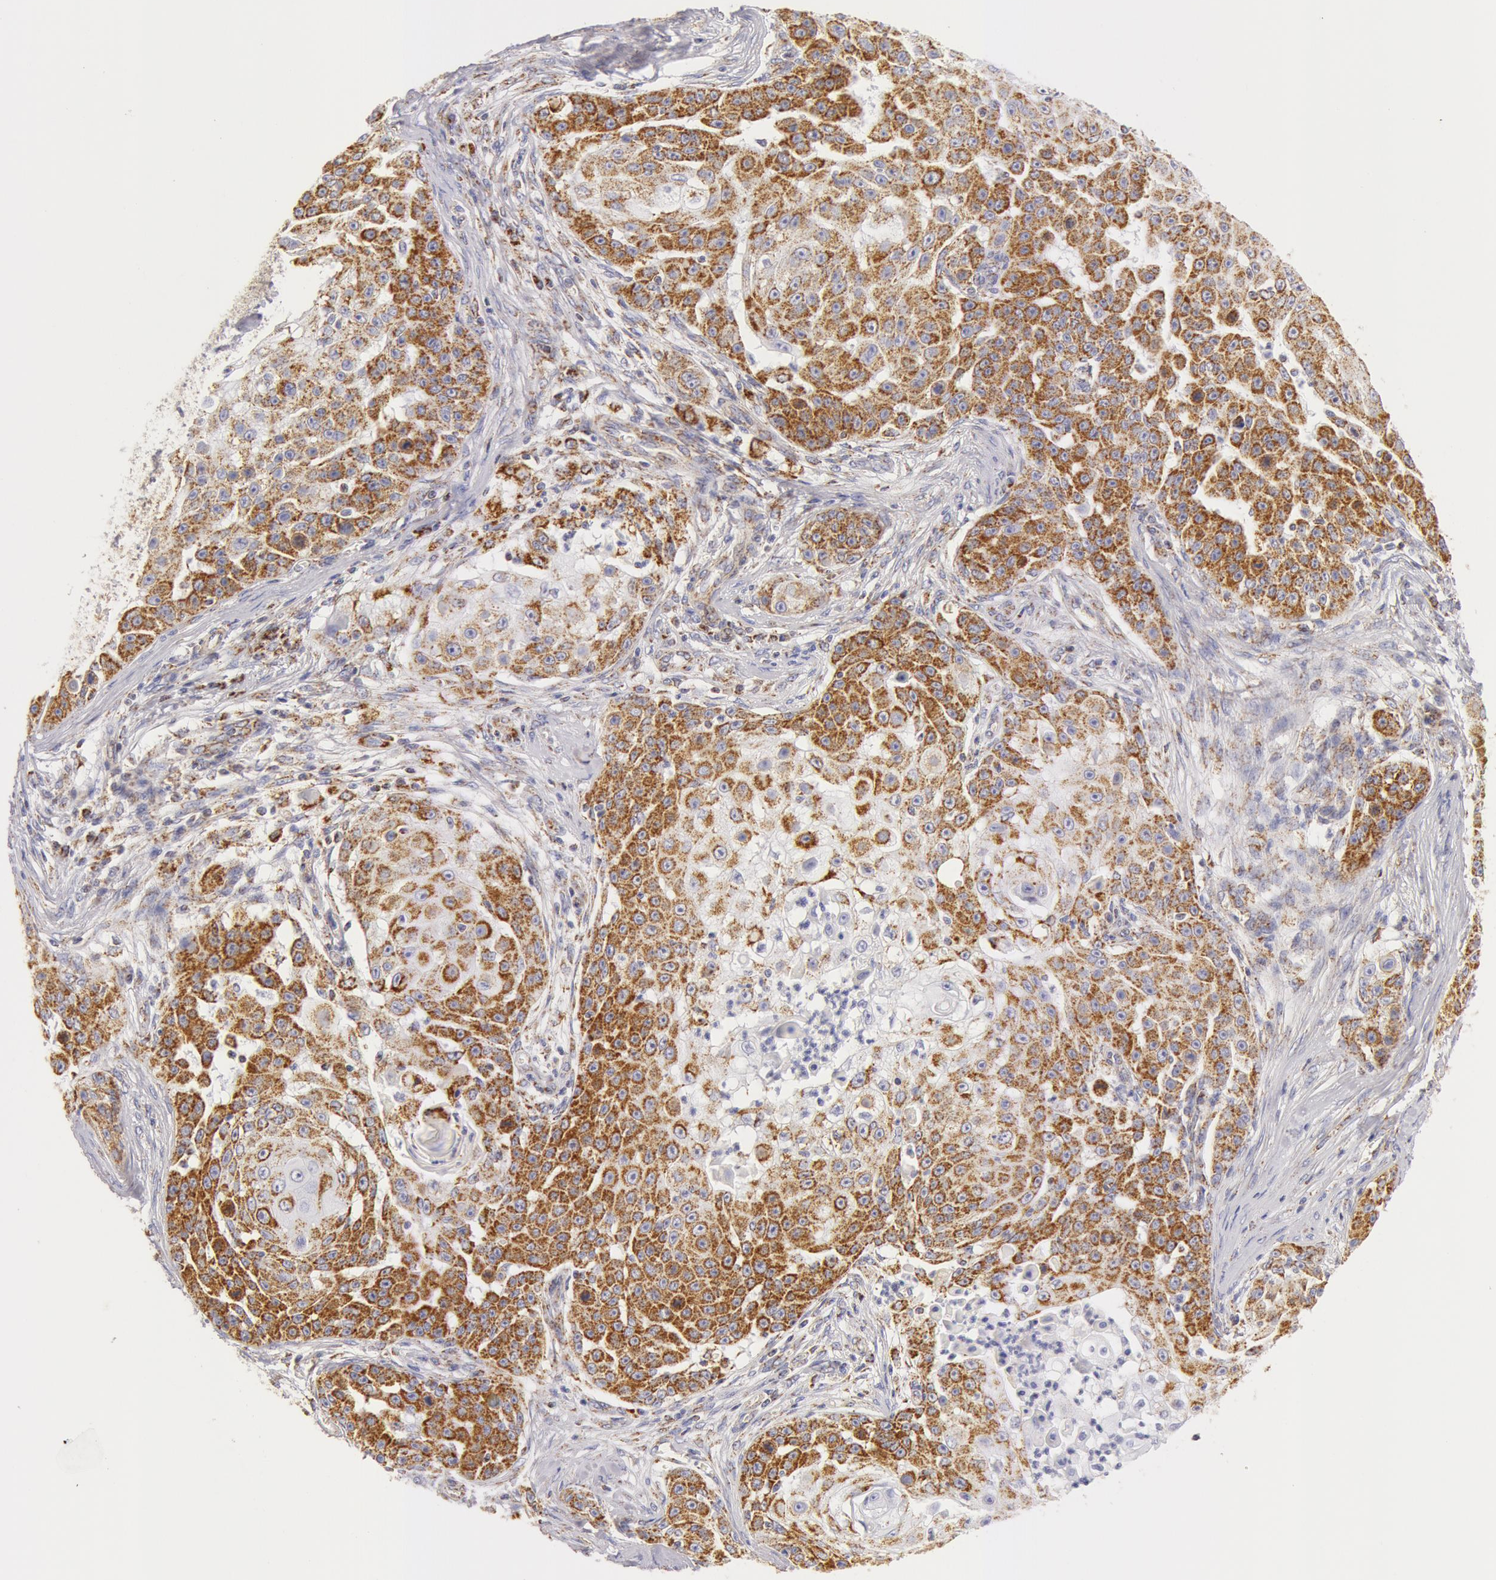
{"staining": {"intensity": "moderate", "quantity": ">75%", "location": "cytoplasmic/membranous"}, "tissue": "skin cancer", "cell_type": "Tumor cells", "image_type": "cancer", "snomed": [{"axis": "morphology", "description": "Squamous cell carcinoma, NOS"}, {"axis": "topography", "description": "Skin"}], "caption": "An image of skin squamous cell carcinoma stained for a protein exhibits moderate cytoplasmic/membranous brown staining in tumor cells. (Stains: DAB (3,3'-diaminobenzidine) in brown, nuclei in blue, Microscopy: brightfield microscopy at high magnification).", "gene": "ATP5F1B", "patient": {"sex": "female", "age": 57}}